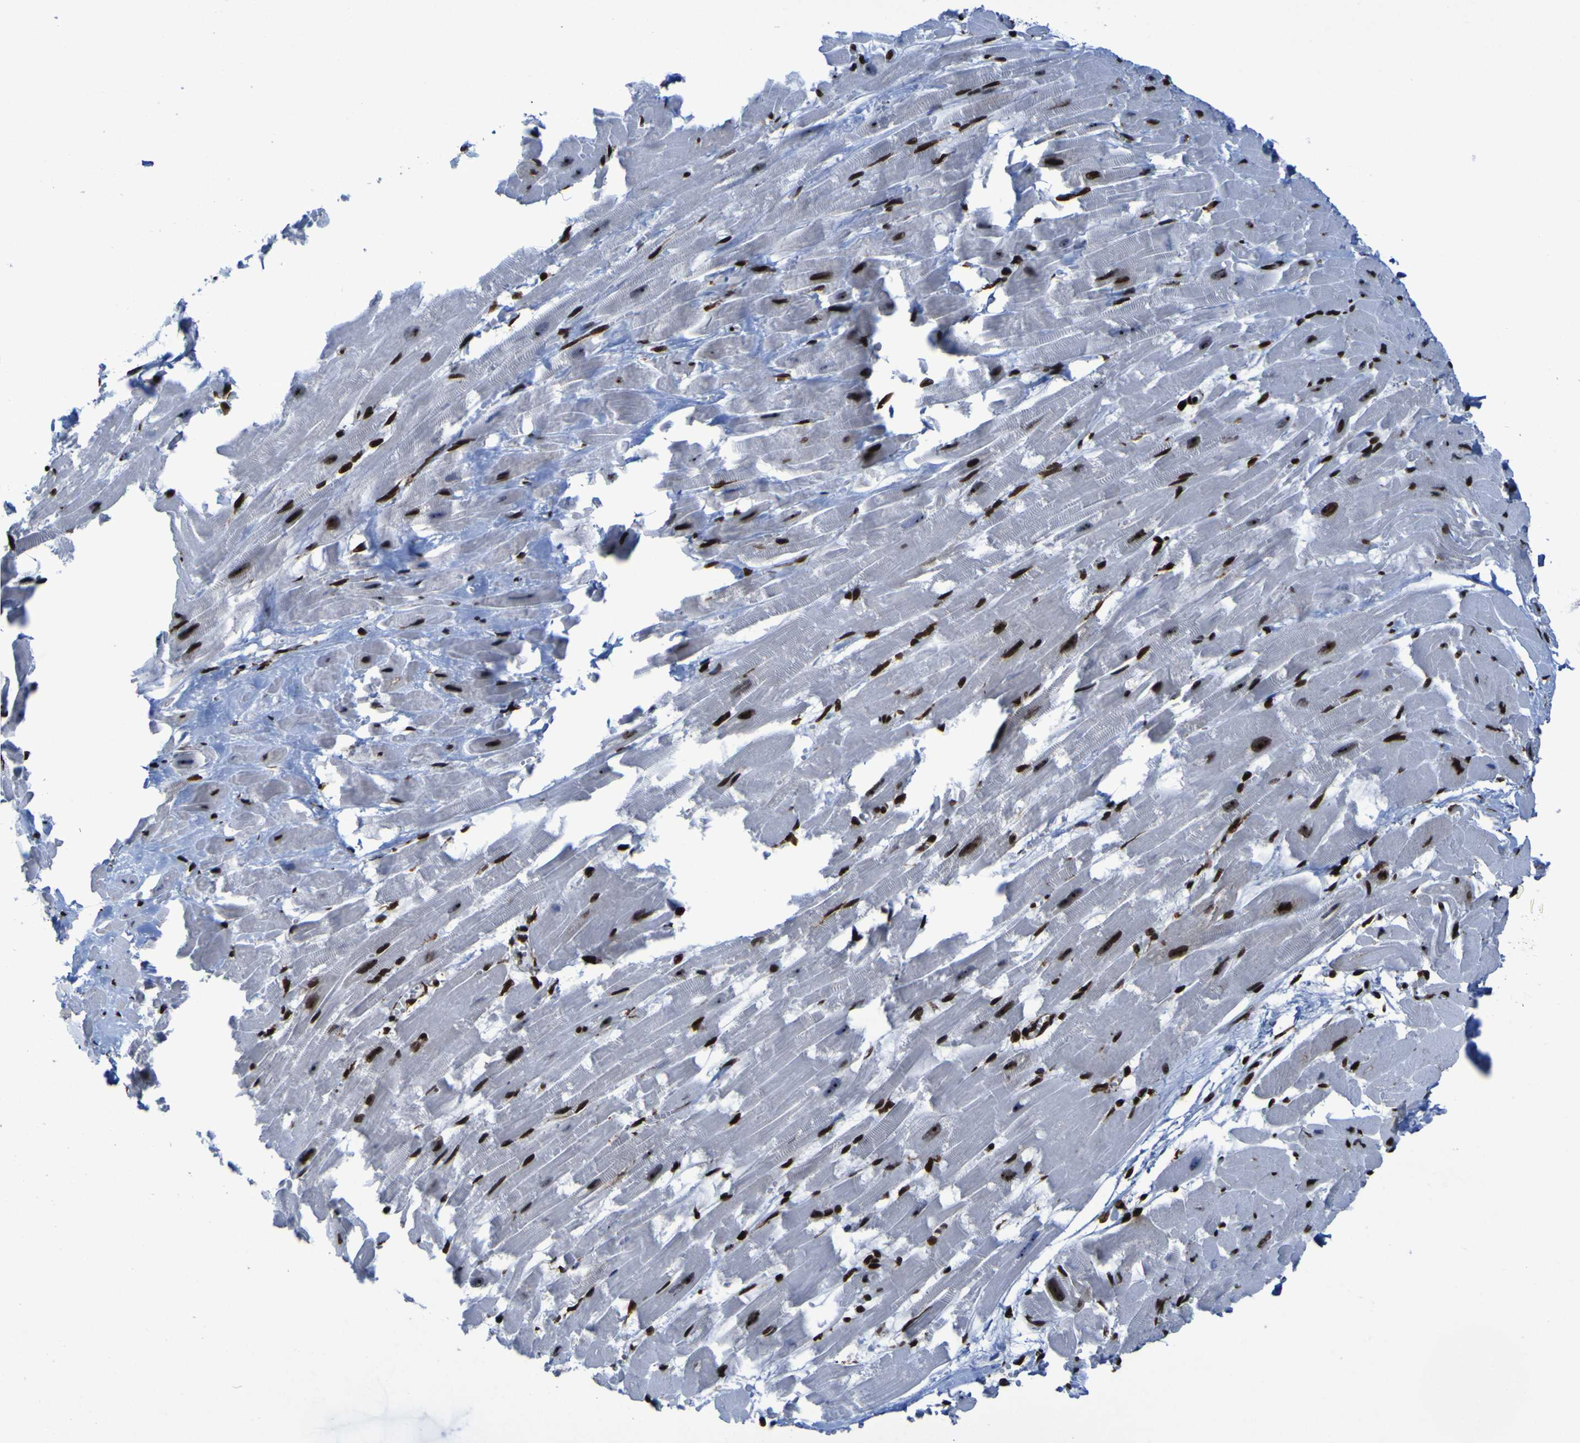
{"staining": {"intensity": "strong", "quantity": ">75%", "location": "nuclear"}, "tissue": "heart muscle", "cell_type": "Cardiomyocytes", "image_type": "normal", "snomed": [{"axis": "morphology", "description": "Normal tissue, NOS"}, {"axis": "topography", "description": "Heart"}], "caption": "Immunohistochemistry (IHC) staining of benign heart muscle, which demonstrates high levels of strong nuclear staining in approximately >75% of cardiomyocytes indicating strong nuclear protein positivity. The staining was performed using DAB (3,3'-diaminobenzidine) (brown) for protein detection and nuclei were counterstained in hematoxylin (blue).", "gene": "NPM1", "patient": {"sex": "female", "age": 19}}